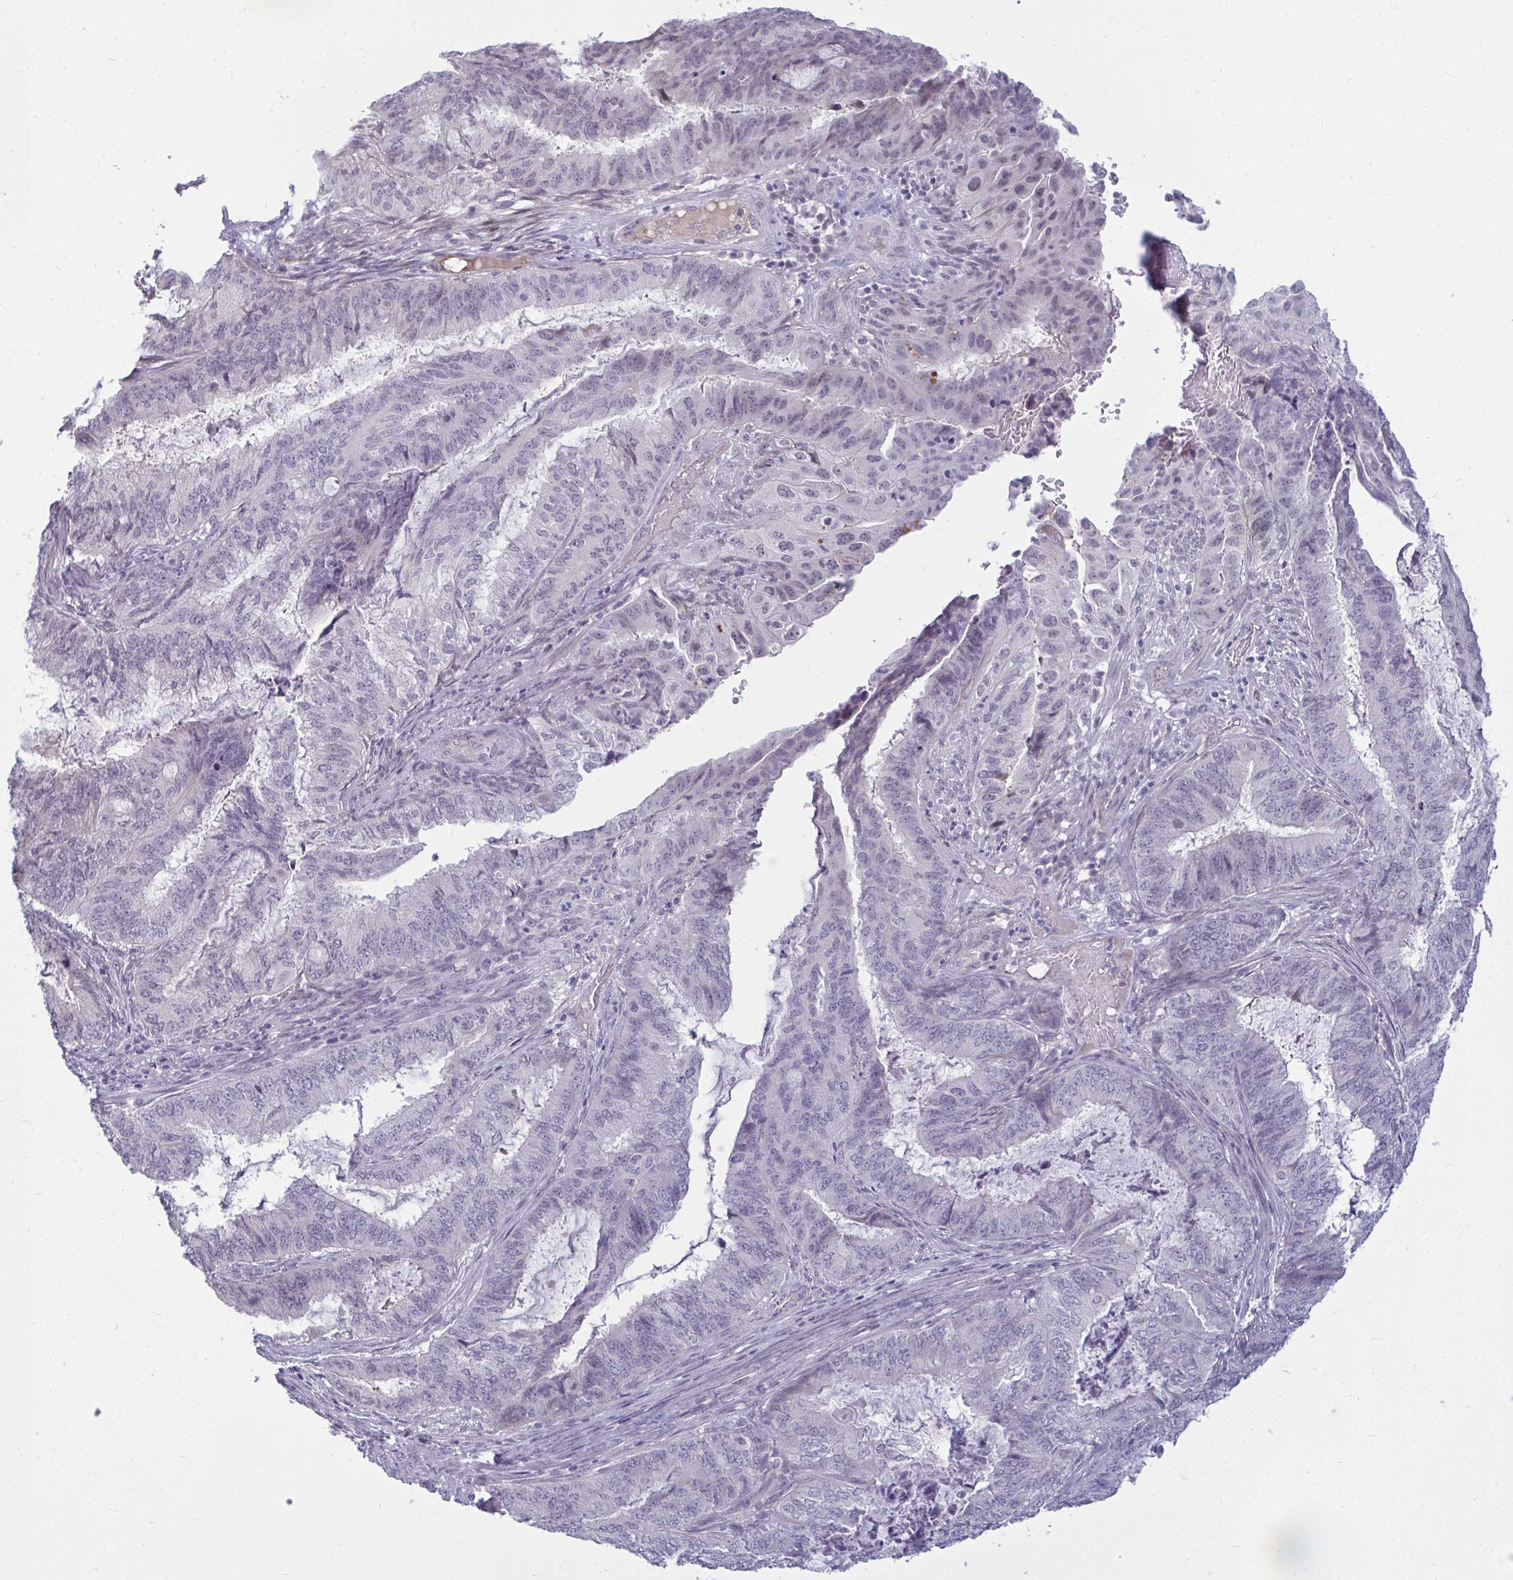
{"staining": {"intensity": "weak", "quantity": "<25%", "location": "nuclear"}, "tissue": "endometrial cancer", "cell_type": "Tumor cells", "image_type": "cancer", "snomed": [{"axis": "morphology", "description": "Adenocarcinoma, NOS"}, {"axis": "topography", "description": "Endometrium"}], "caption": "Endometrial adenocarcinoma stained for a protein using IHC shows no expression tumor cells.", "gene": "RNASEH1", "patient": {"sex": "female", "age": 51}}